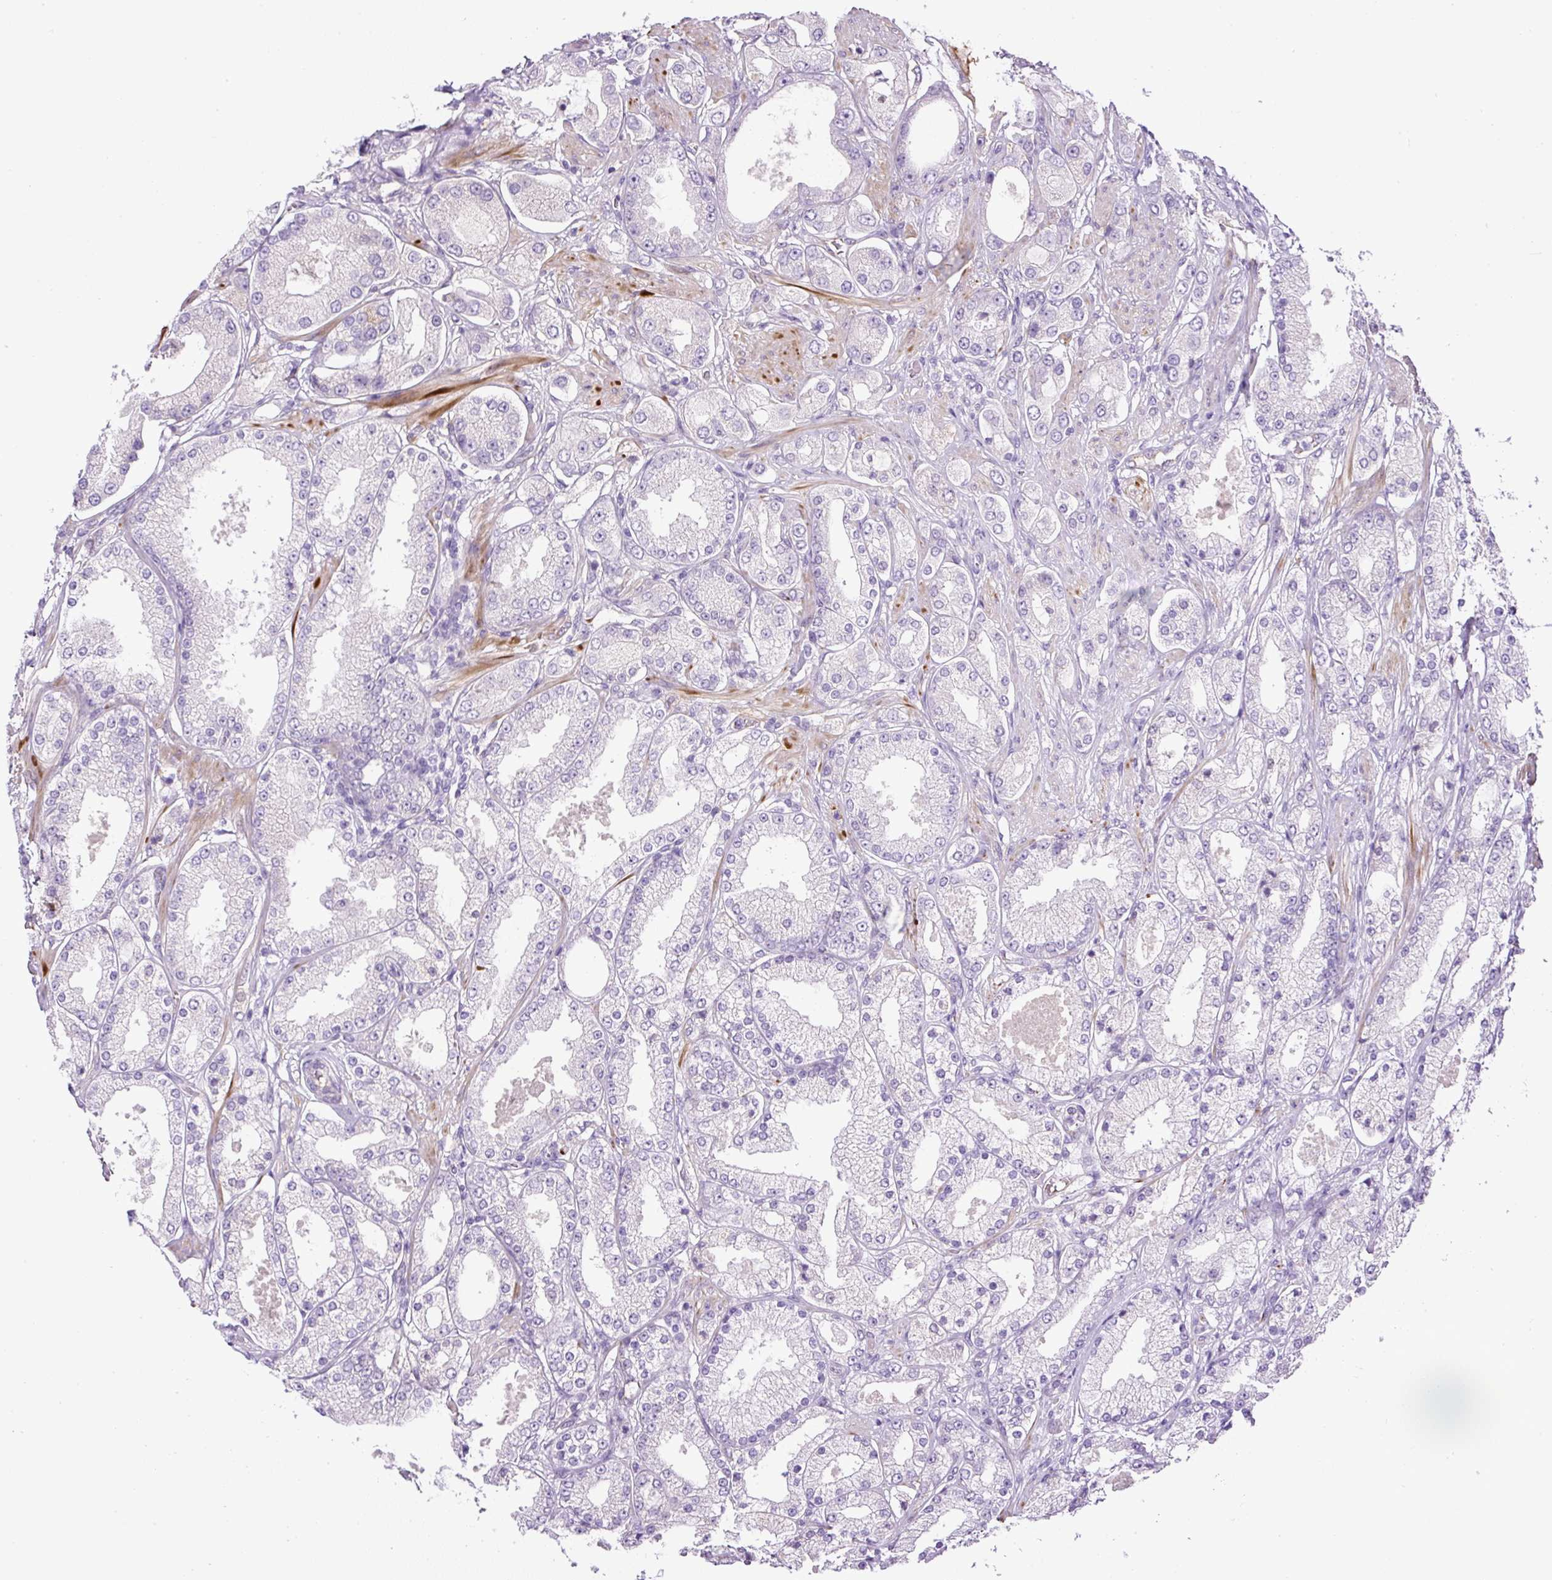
{"staining": {"intensity": "negative", "quantity": "none", "location": "none"}, "tissue": "prostate cancer", "cell_type": "Tumor cells", "image_type": "cancer", "snomed": [{"axis": "morphology", "description": "Adenocarcinoma, High grade"}, {"axis": "topography", "description": "Prostate"}], "caption": "High power microscopy micrograph of an immunohistochemistry (IHC) micrograph of prostate adenocarcinoma (high-grade), revealing no significant expression in tumor cells.", "gene": "LEFTY2", "patient": {"sex": "male", "age": 68}}